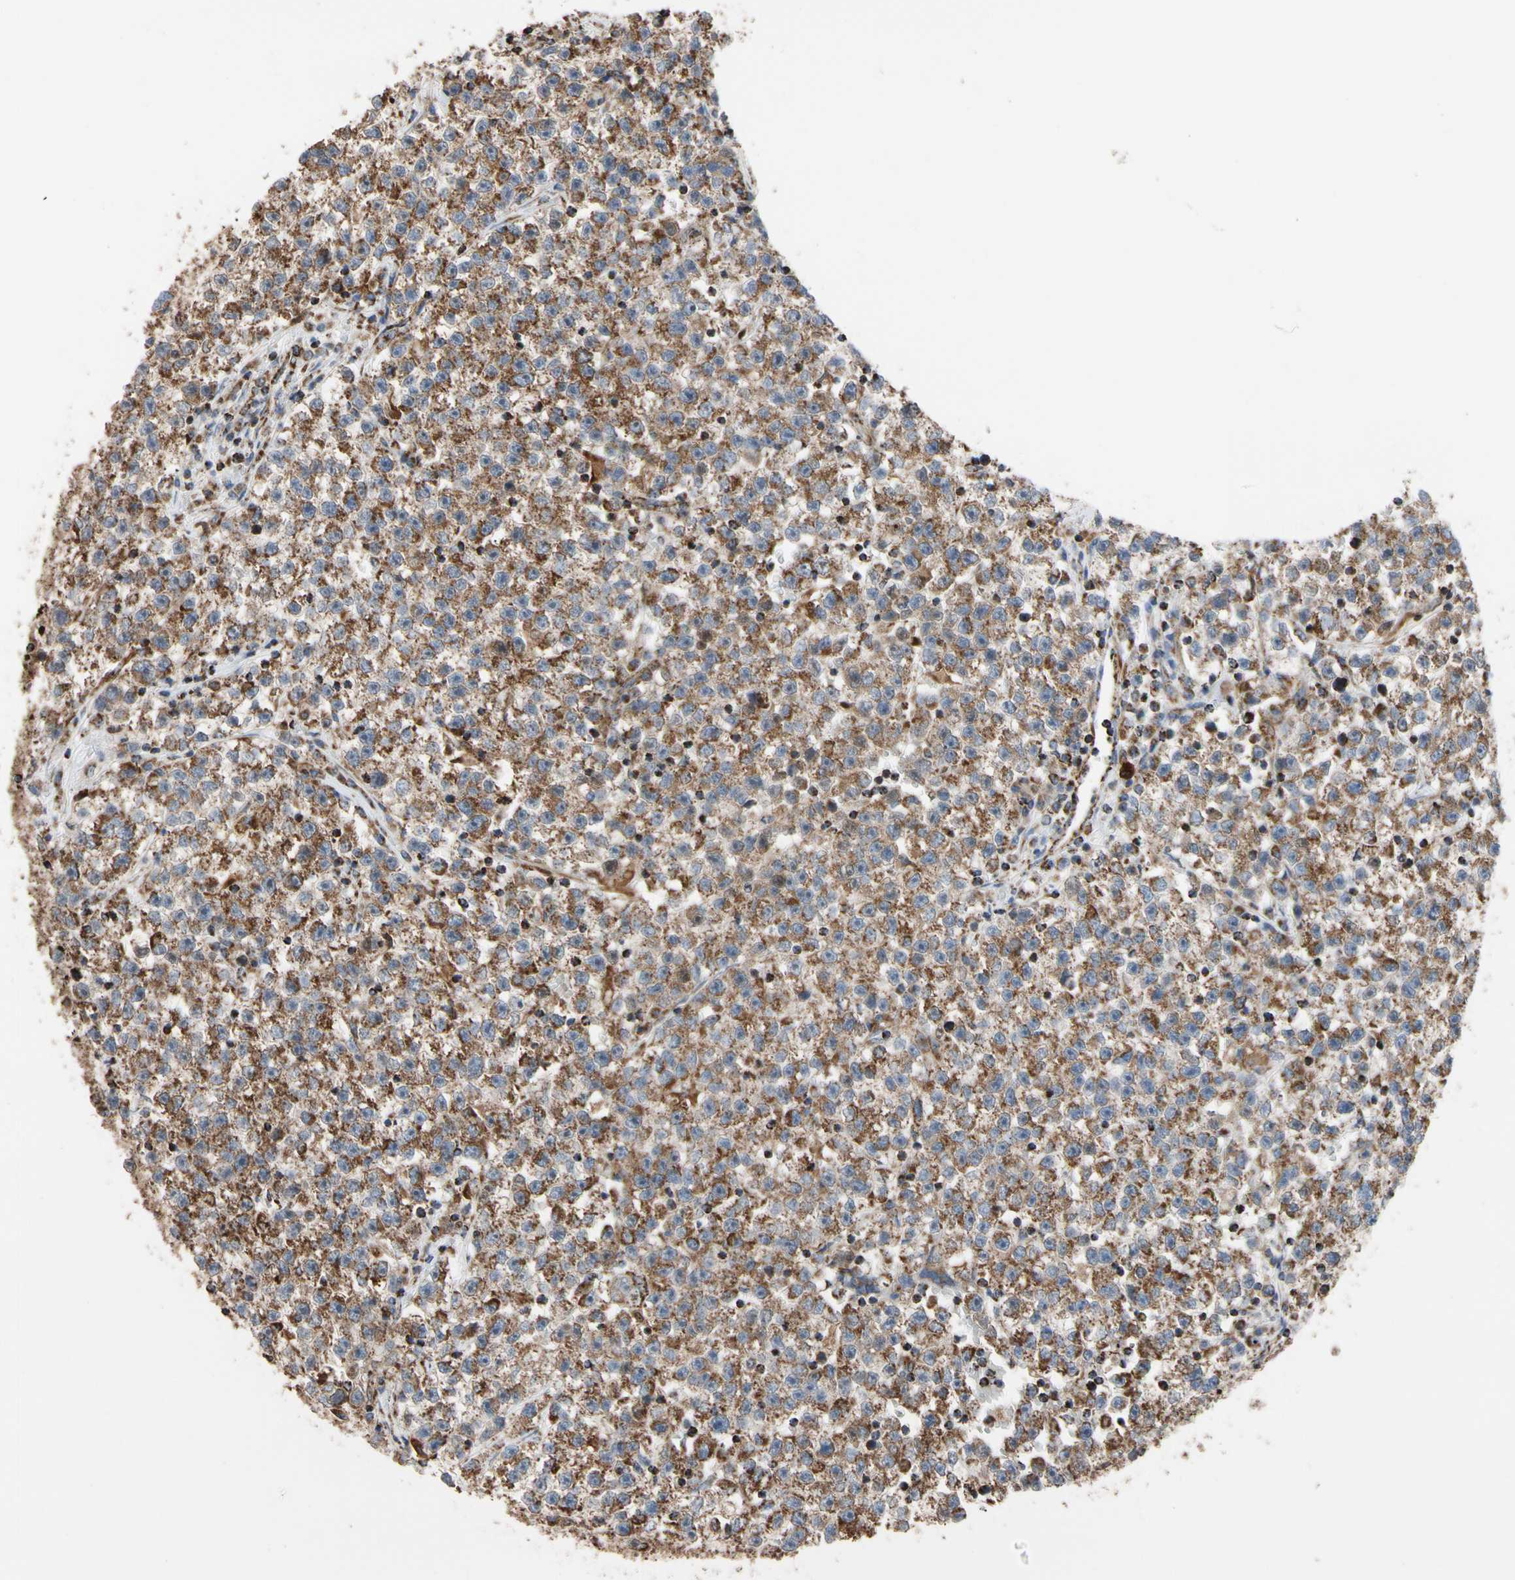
{"staining": {"intensity": "strong", "quantity": ">75%", "location": "cytoplasmic/membranous"}, "tissue": "testis cancer", "cell_type": "Tumor cells", "image_type": "cancer", "snomed": [{"axis": "morphology", "description": "Seminoma, NOS"}, {"axis": "topography", "description": "Testis"}], "caption": "The photomicrograph displays a brown stain indicating the presence of a protein in the cytoplasmic/membranous of tumor cells in seminoma (testis).", "gene": "FAM110B", "patient": {"sex": "male", "age": 22}}